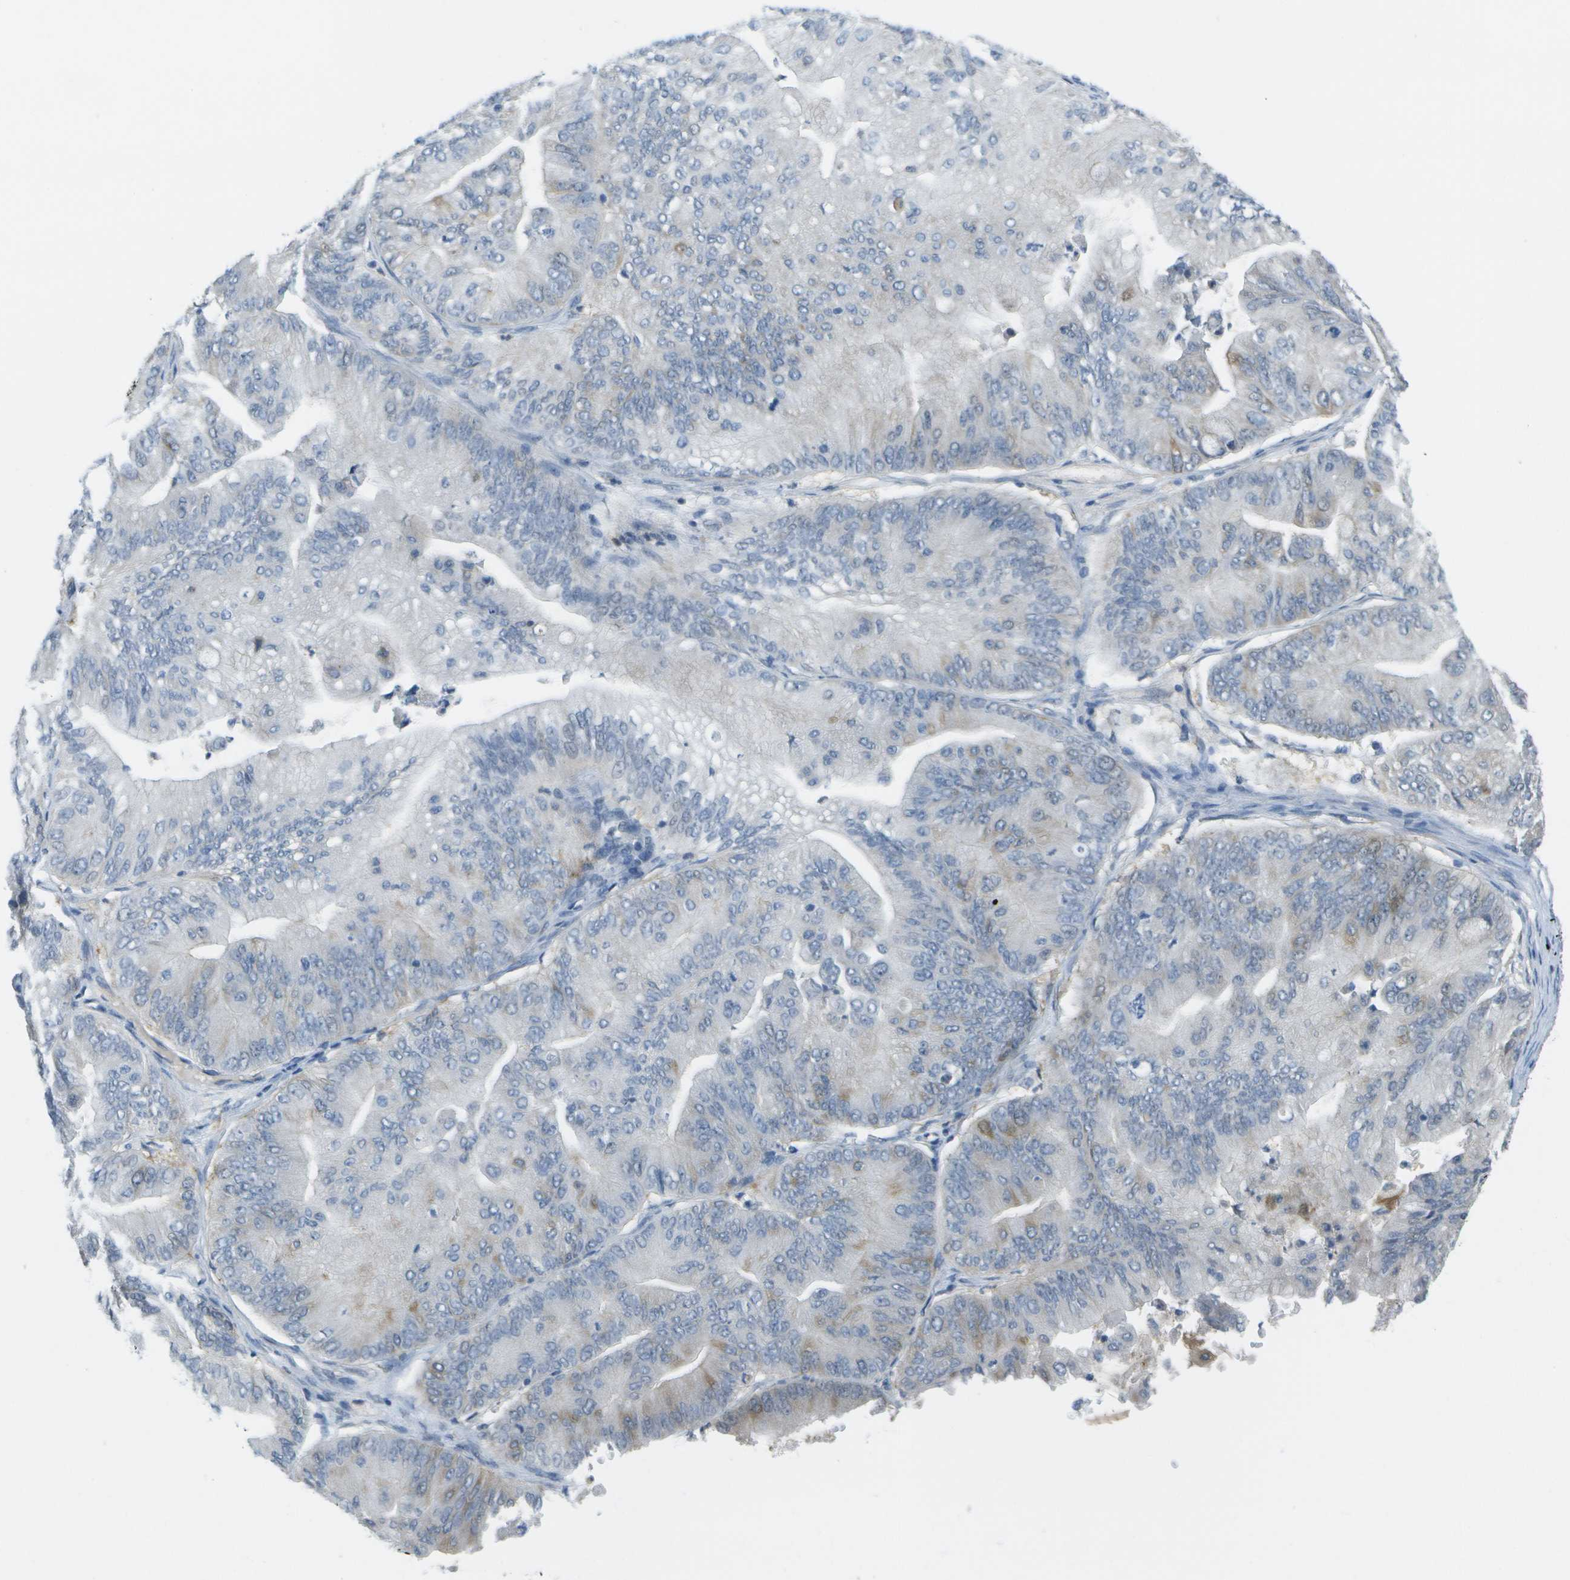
{"staining": {"intensity": "weak", "quantity": "<25%", "location": "cytoplasmic/membranous"}, "tissue": "ovarian cancer", "cell_type": "Tumor cells", "image_type": "cancer", "snomed": [{"axis": "morphology", "description": "Cystadenocarcinoma, mucinous, NOS"}, {"axis": "topography", "description": "Ovary"}], "caption": "The IHC micrograph has no significant expression in tumor cells of ovarian cancer tissue.", "gene": "MARCHF8", "patient": {"sex": "female", "age": 61}}